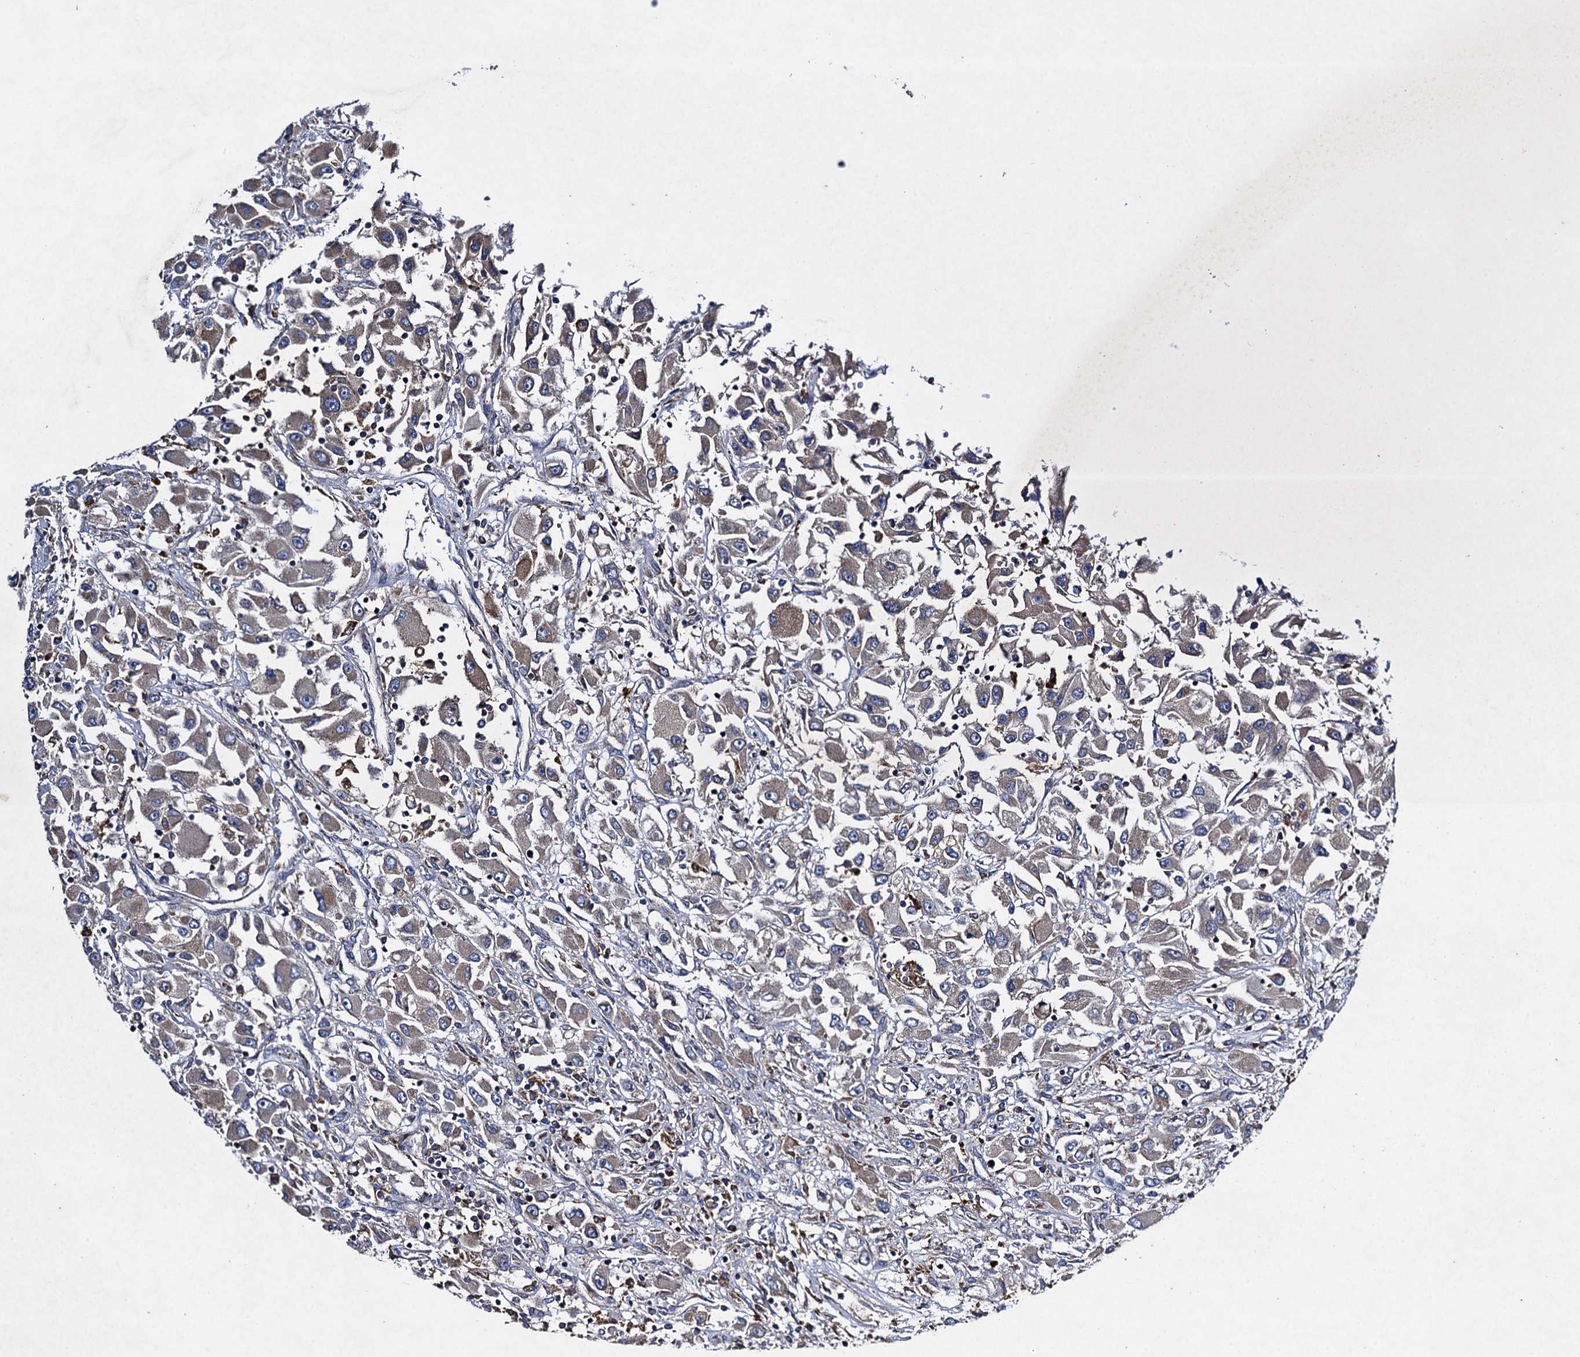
{"staining": {"intensity": "weak", "quantity": "25%-75%", "location": "cytoplasmic/membranous"}, "tissue": "renal cancer", "cell_type": "Tumor cells", "image_type": "cancer", "snomed": [{"axis": "morphology", "description": "Adenocarcinoma, NOS"}, {"axis": "topography", "description": "Kidney"}], "caption": "This is an image of immunohistochemistry staining of adenocarcinoma (renal), which shows weak expression in the cytoplasmic/membranous of tumor cells.", "gene": "TXNDC11", "patient": {"sex": "female", "age": 52}}